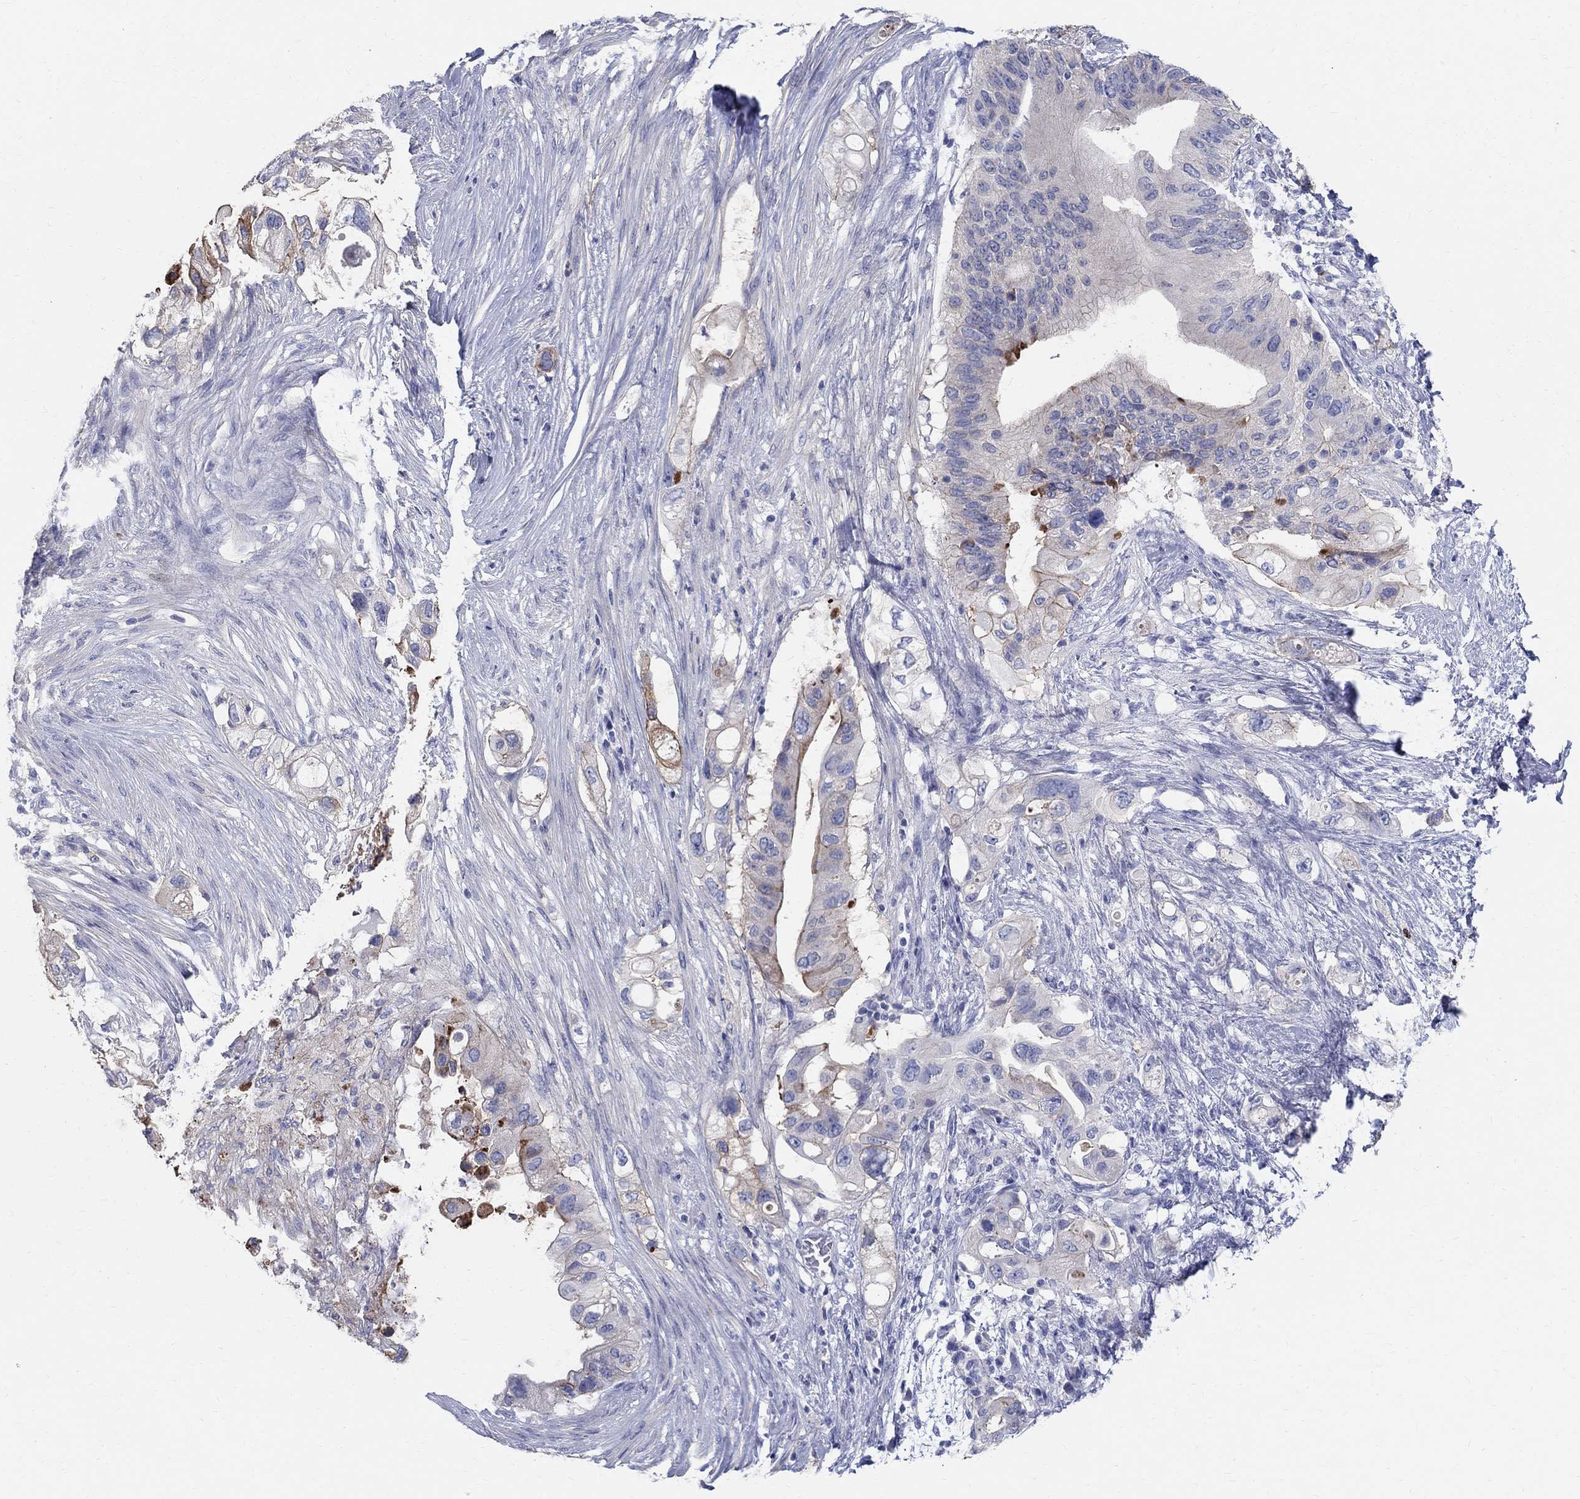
{"staining": {"intensity": "moderate", "quantity": "<25%", "location": "cytoplasmic/membranous"}, "tissue": "pancreatic cancer", "cell_type": "Tumor cells", "image_type": "cancer", "snomed": [{"axis": "morphology", "description": "Adenocarcinoma, NOS"}, {"axis": "topography", "description": "Pancreas"}], "caption": "Protein expression analysis of human pancreatic cancer (adenocarcinoma) reveals moderate cytoplasmic/membranous expression in about <25% of tumor cells.", "gene": "SOX2", "patient": {"sex": "female", "age": 72}}